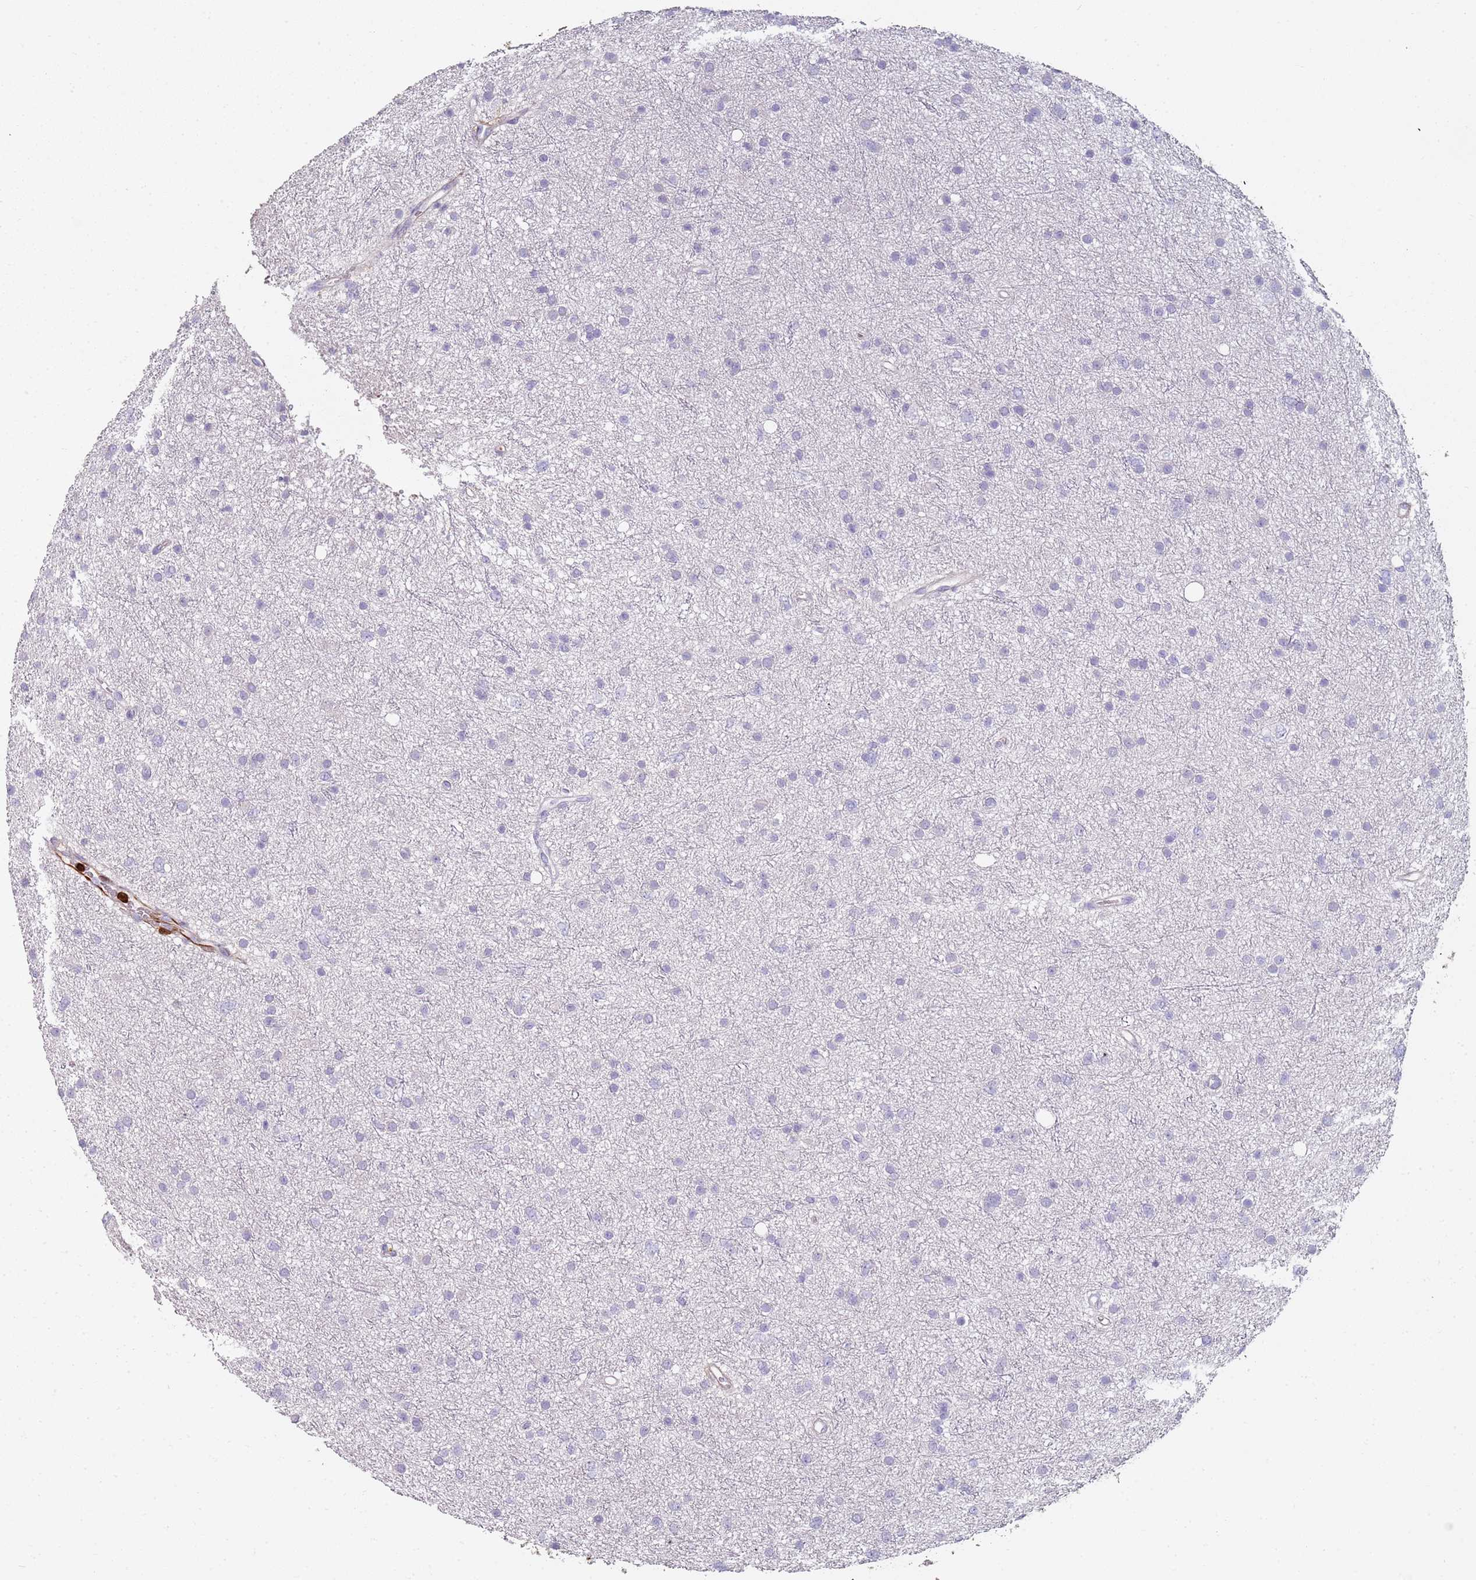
{"staining": {"intensity": "negative", "quantity": "none", "location": "none"}, "tissue": "glioma", "cell_type": "Tumor cells", "image_type": "cancer", "snomed": [{"axis": "morphology", "description": "Glioma, malignant, Low grade"}, {"axis": "topography", "description": "Cerebral cortex"}], "caption": "Tumor cells are negative for brown protein staining in glioma. The staining is performed using DAB (3,3'-diaminobenzidine) brown chromogen with nuclei counter-stained in using hematoxylin.", "gene": "S100A4", "patient": {"sex": "female", "age": 39}}